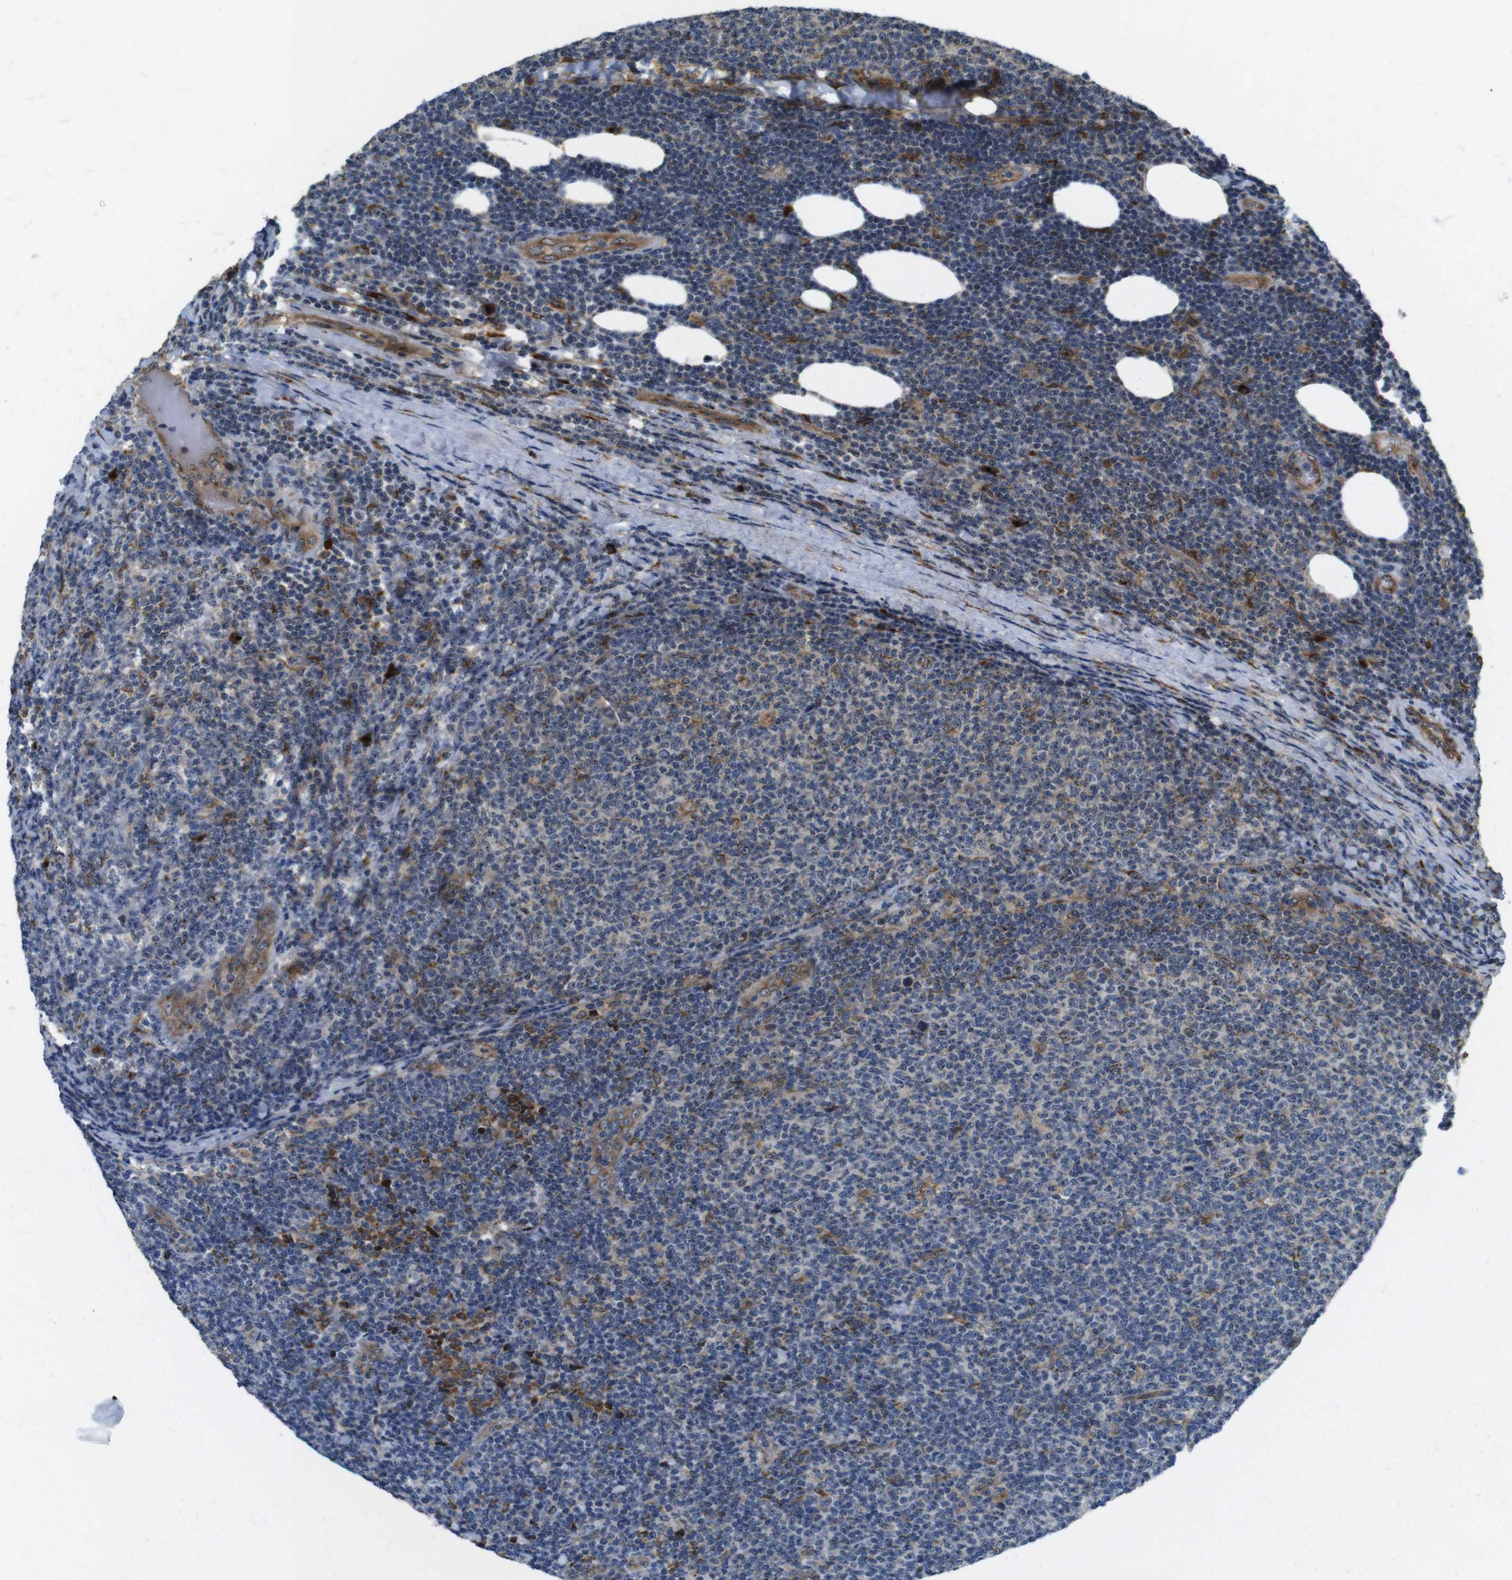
{"staining": {"intensity": "moderate", "quantity": "<25%", "location": "cytoplasmic/membranous"}, "tissue": "lymphoma", "cell_type": "Tumor cells", "image_type": "cancer", "snomed": [{"axis": "morphology", "description": "Malignant lymphoma, non-Hodgkin's type, Low grade"}, {"axis": "topography", "description": "Lymph node"}], "caption": "Human malignant lymphoma, non-Hodgkin's type (low-grade) stained for a protein (brown) demonstrates moderate cytoplasmic/membranous positive staining in approximately <25% of tumor cells.", "gene": "TMEM143", "patient": {"sex": "male", "age": 66}}